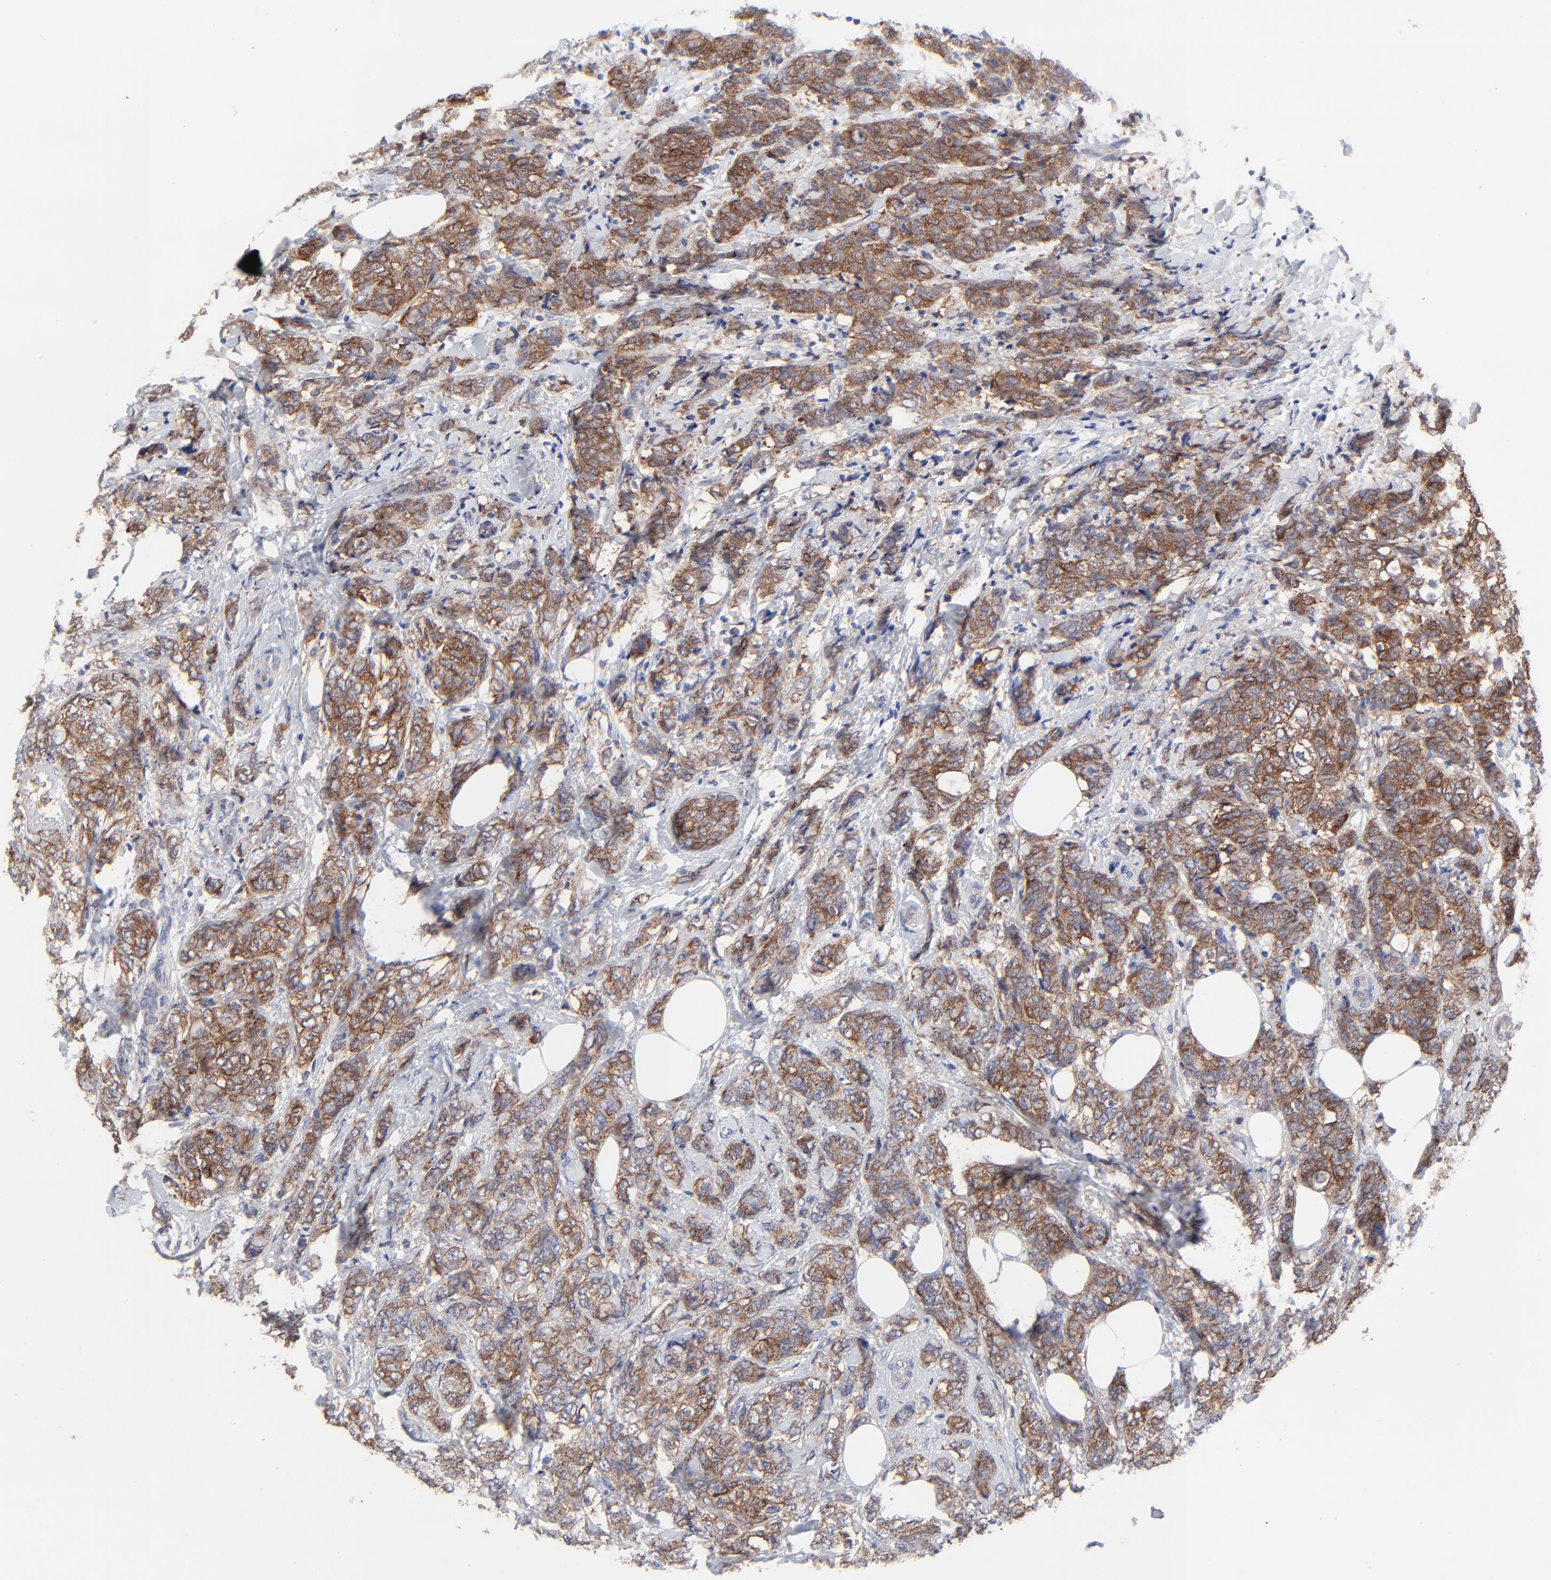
{"staining": {"intensity": "moderate", "quantity": ">75%", "location": "cytoplasmic/membranous"}, "tissue": "breast cancer", "cell_type": "Tumor cells", "image_type": "cancer", "snomed": [{"axis": "morphology", "description": "Lobular carcinoma"}, {"axis": "topography", "description": "Breast"}], "caption": "Approximately >75% of tumor cells in lobular carcinoma (breast) reveal moderate cytoplasmic/membranous protein expression as visualized by brown immunohistochemical staining.", "gene": "PPFIBP2", "patient": {"sex": "female", "age": 60}}